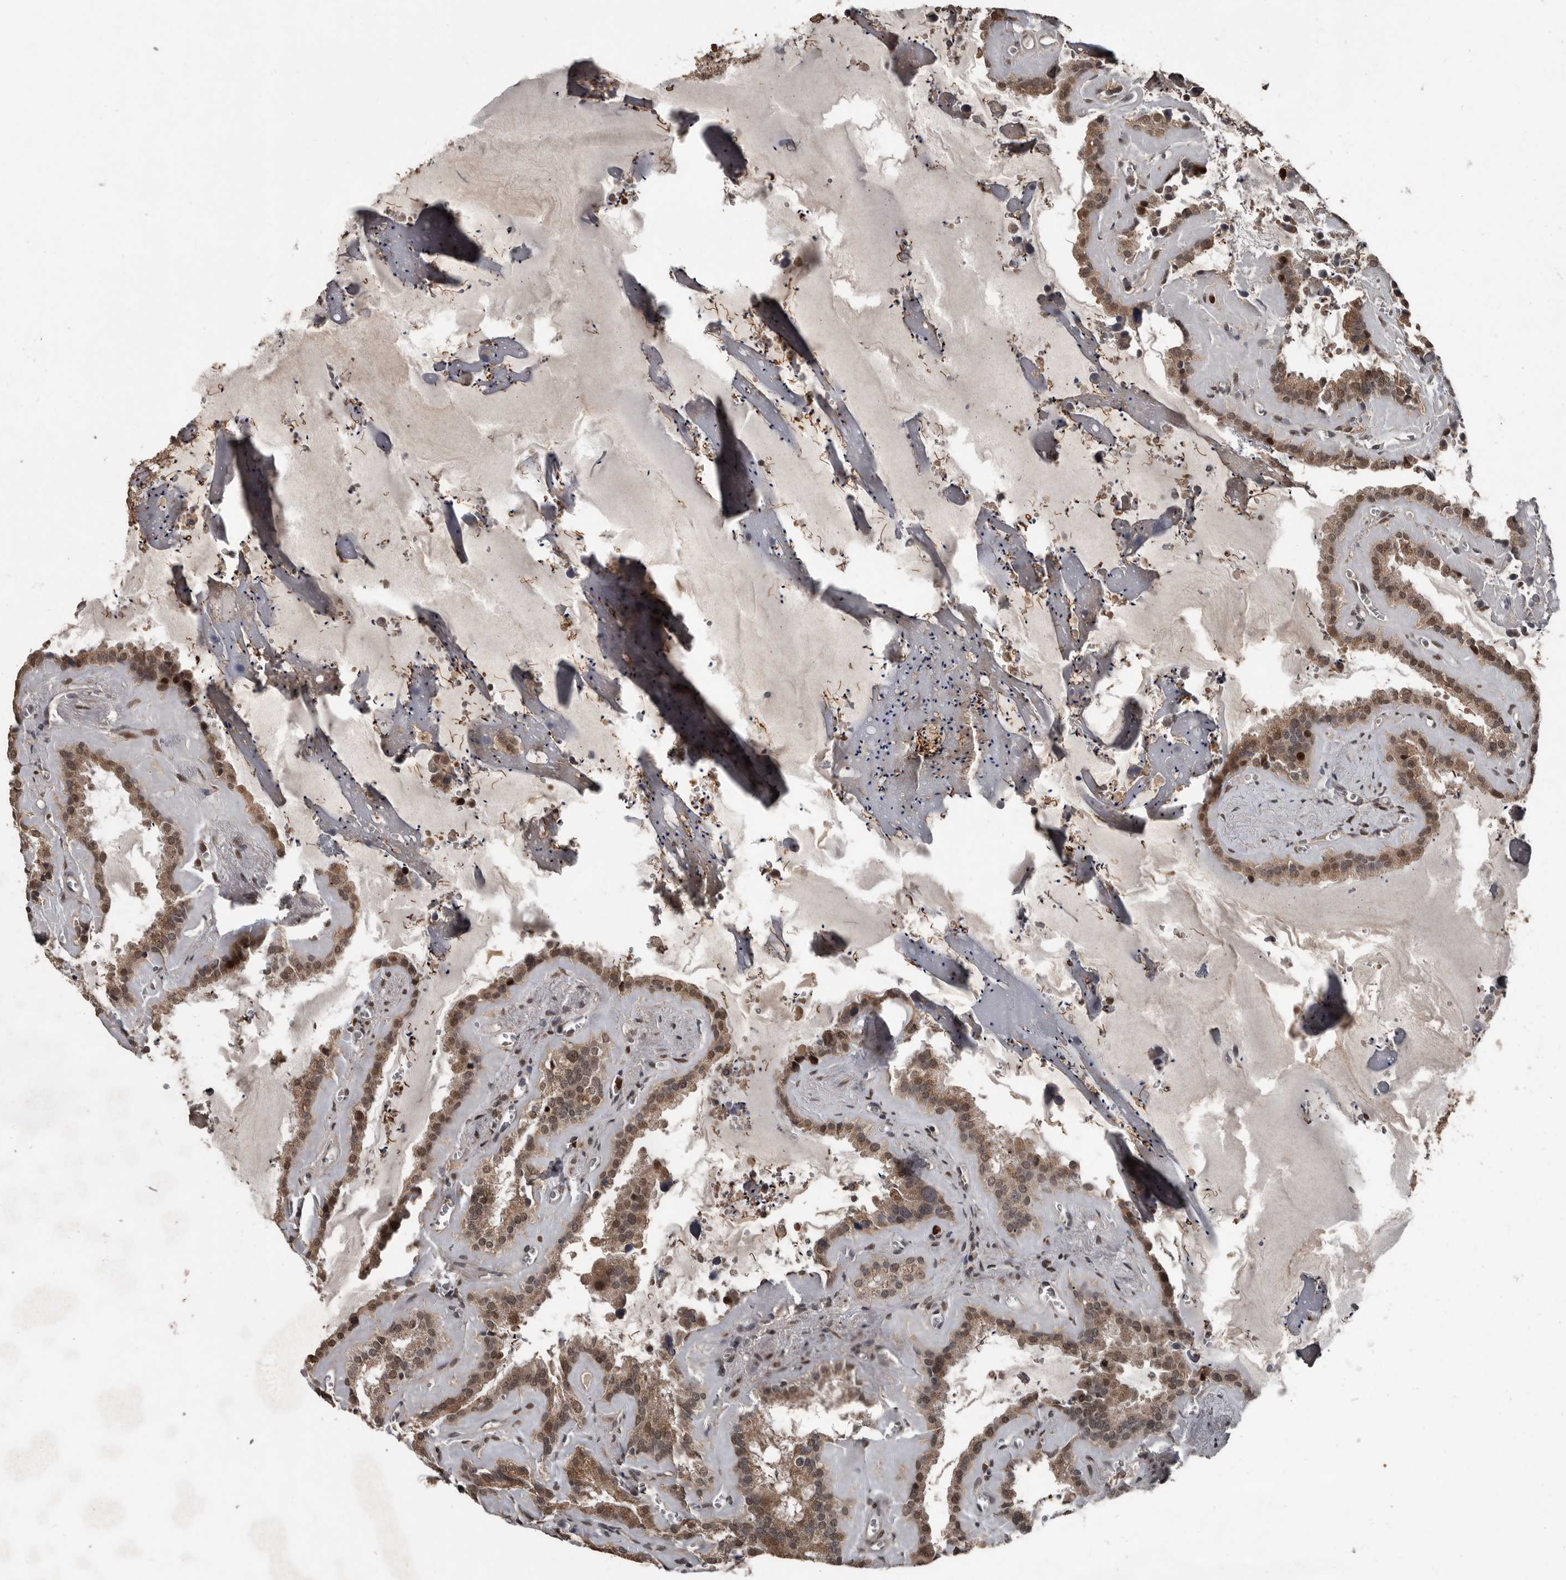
{"staining": {"intensity": "moderate", "quantity": ">75%", "location": "cytoplasmic/membranous,nuclear"}, "tissue": "seminal vesicle", "cell_type": "Glandular cells", "image_type": "normal", "snomed": [{"axis": "morphology", "description": "Normal tissue, NOS"}, {"axis": "topography", "description": "Prostate"}, {"axis": "topography", "description": "Seminal veicle"}], "caption": "Immunohistochemistry (IHC) photomicrograph of benign seminal vesicle stained for a protein (brown), which reveals medium levels of moderate cytoplasmic/membranous,nuclear expression in about >75% of glandular cells.", "gene": "FSBP", "patient": {"sex": "male", "age": 59}}